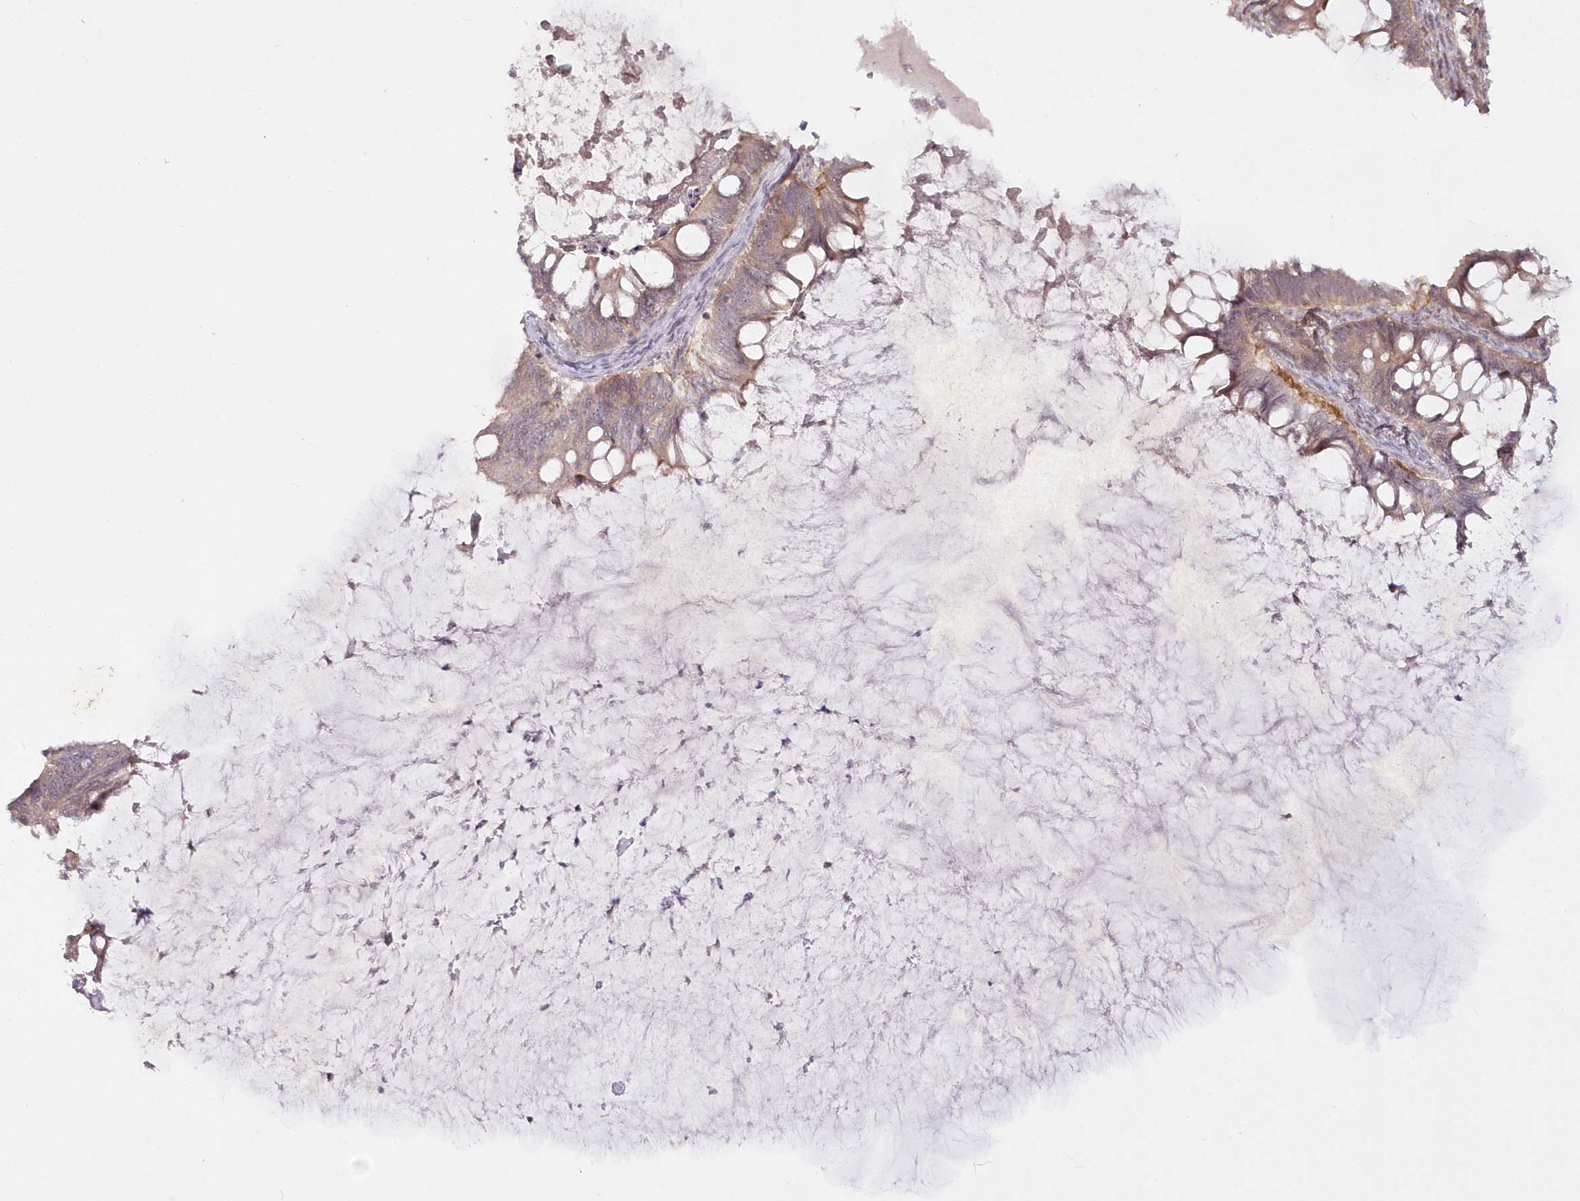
{"staining": {"intensity": "weak", "quantity": "<25%", "location": "cytoplasmic/membranous"}, "tissue": "ovarian cancer", "cell_type": "Tumor cells", "image_type": "cancer", "snomed": [{"axis": "morphology", "description": "Cystadenocarcinoma, mucinous, NOS"}, {"axis": "topography", "description": "Ovary"}], "caption": "Micrograph shows no significant protein positivity in tumor cells of mucinous cystadenocarcinoma (ovarian).", "gene": "IPMK", "patient": {"sex": "female", "age": 61}}